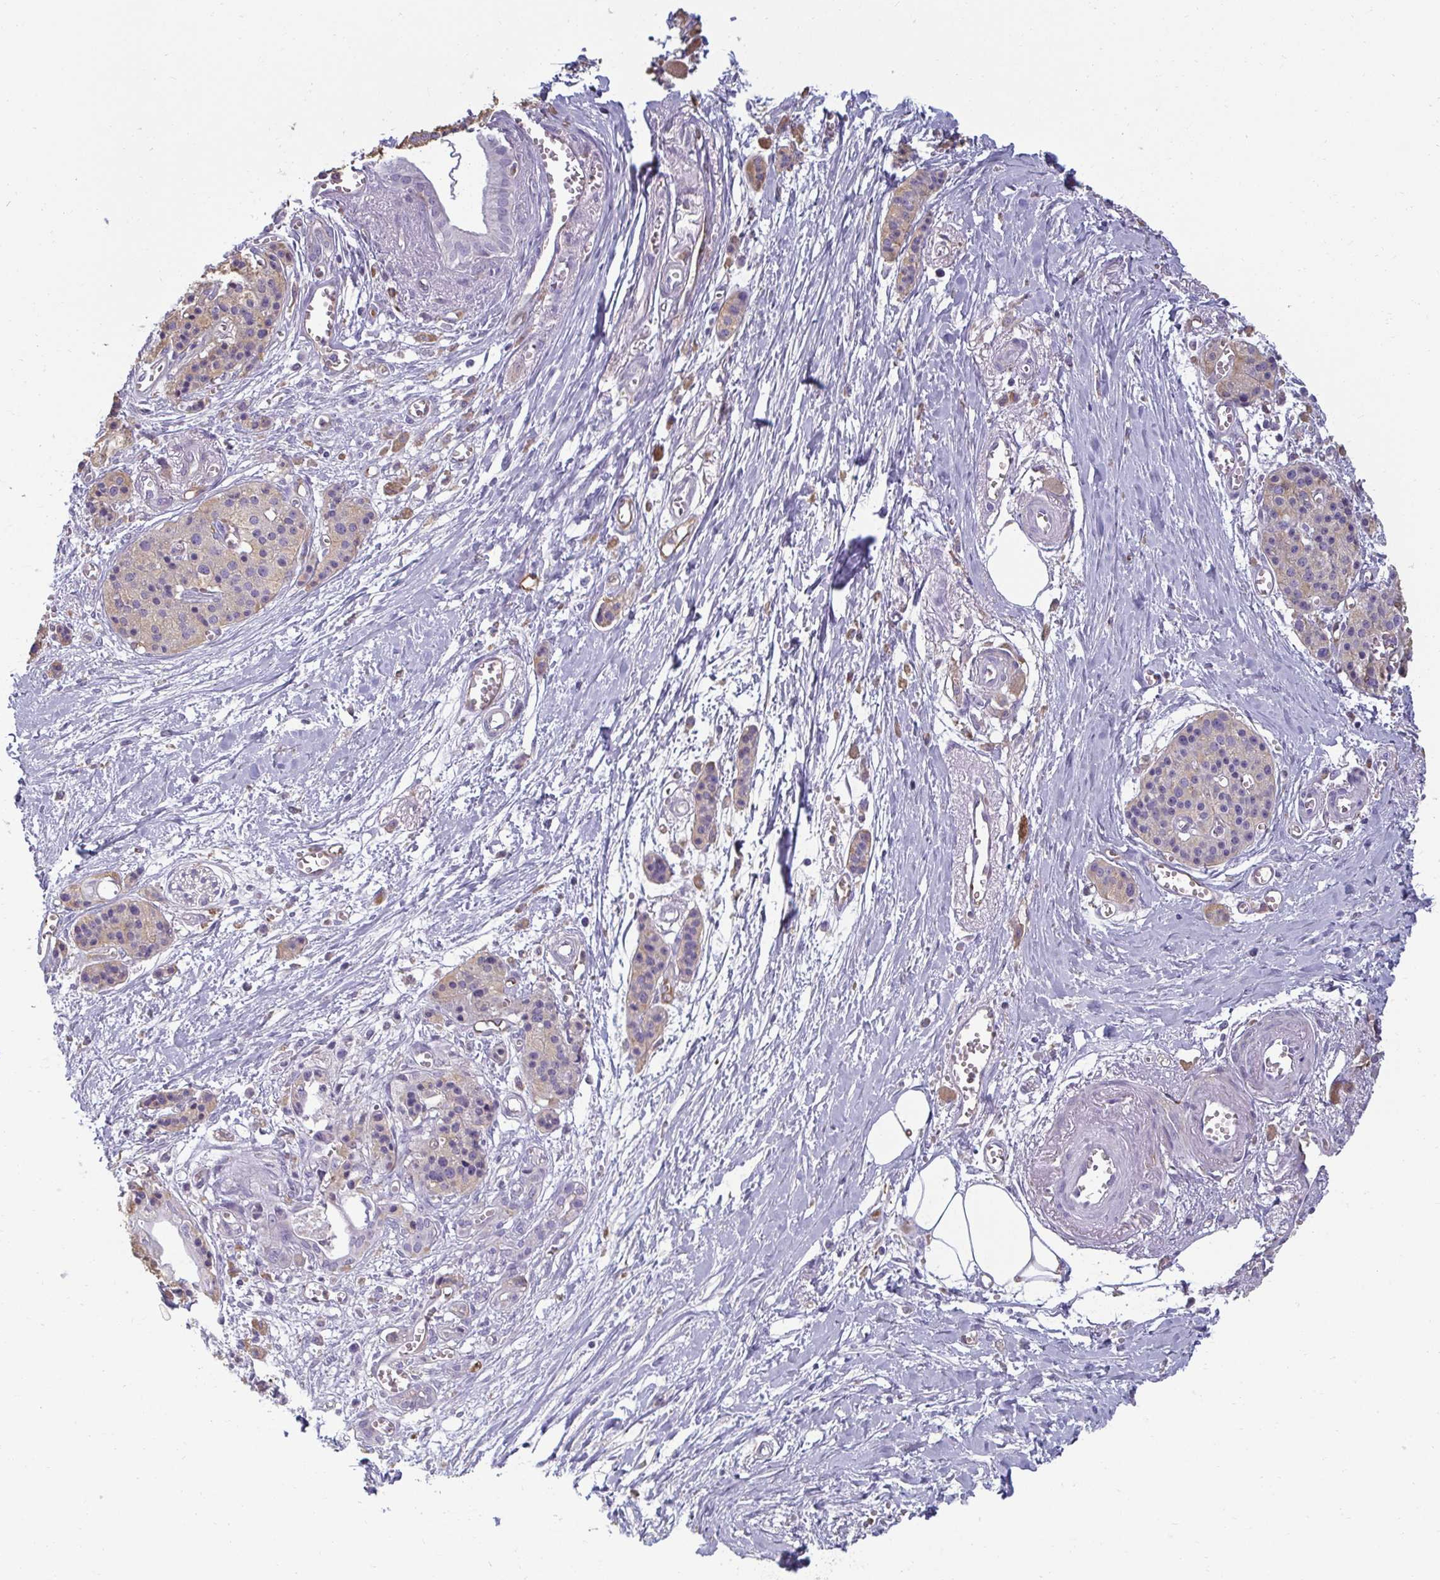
{"staining": {"intensity": "negative", "quantity": "none", "location": "none"}, "tissue": "pancreatic cancer", "cell_type": "Tumor cells", "image_type": "cancer", "snomed": [{"axis": "morphology", "description": "Adenocarcinoma, NOS"}, {"axis": "topography", "description": "Pancreas"}], "caption": "An immunohistochemistry (IHC) micrograph of pancreatic cancer is shown. There is no staining in tumor cells of pancreatic cancer.", "gene": "PDE2A", "patient": {"sex": "male", "age": 71}}